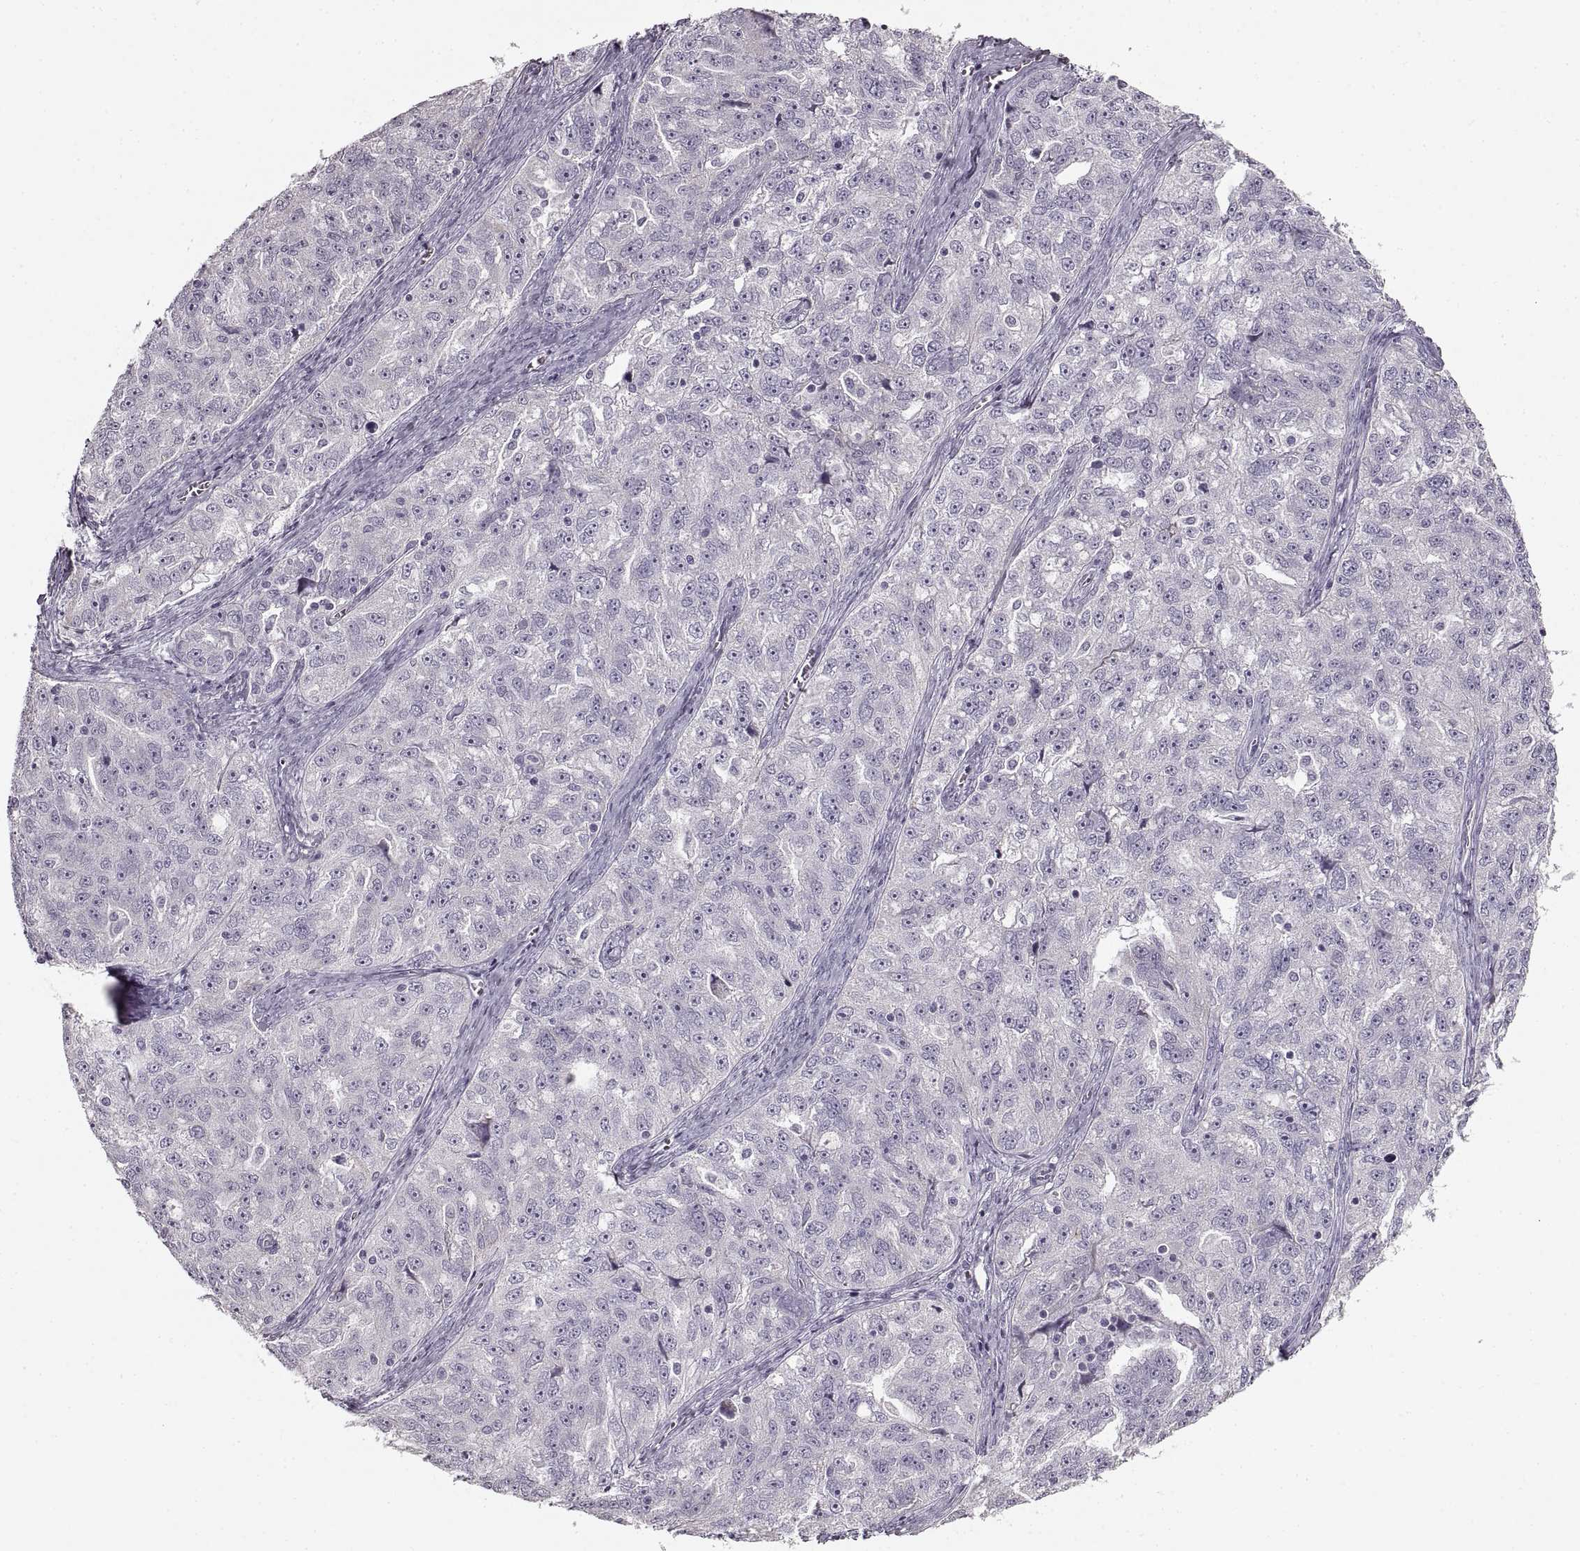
{"staining": {"intensity": "negative", "quantity": "none", "location": "none"}, "tissue": "ovarian cancer", "cell_type": "Tumor cells", "image_type": "cancer", "snomed": [{"axis": "morphology", "description": "Cystadenocarcinoma, serous, NOS"}, {"axis": "topography", "description": "Ovary"}], "caption": "A high-resolution image shows immunohistochemistry staining of ovarian serous cystadenocarcinoma, which displays no significant staining in tumor cells. (Stains: DAB (3,3'-diaminobenzidine) immunohistochemistry with hematoxylin counter stain, Microscopy: brightfield microscopy at high magnification).", "gene": "CNTN1", "patient": {"sex": "female", "age": 51}}